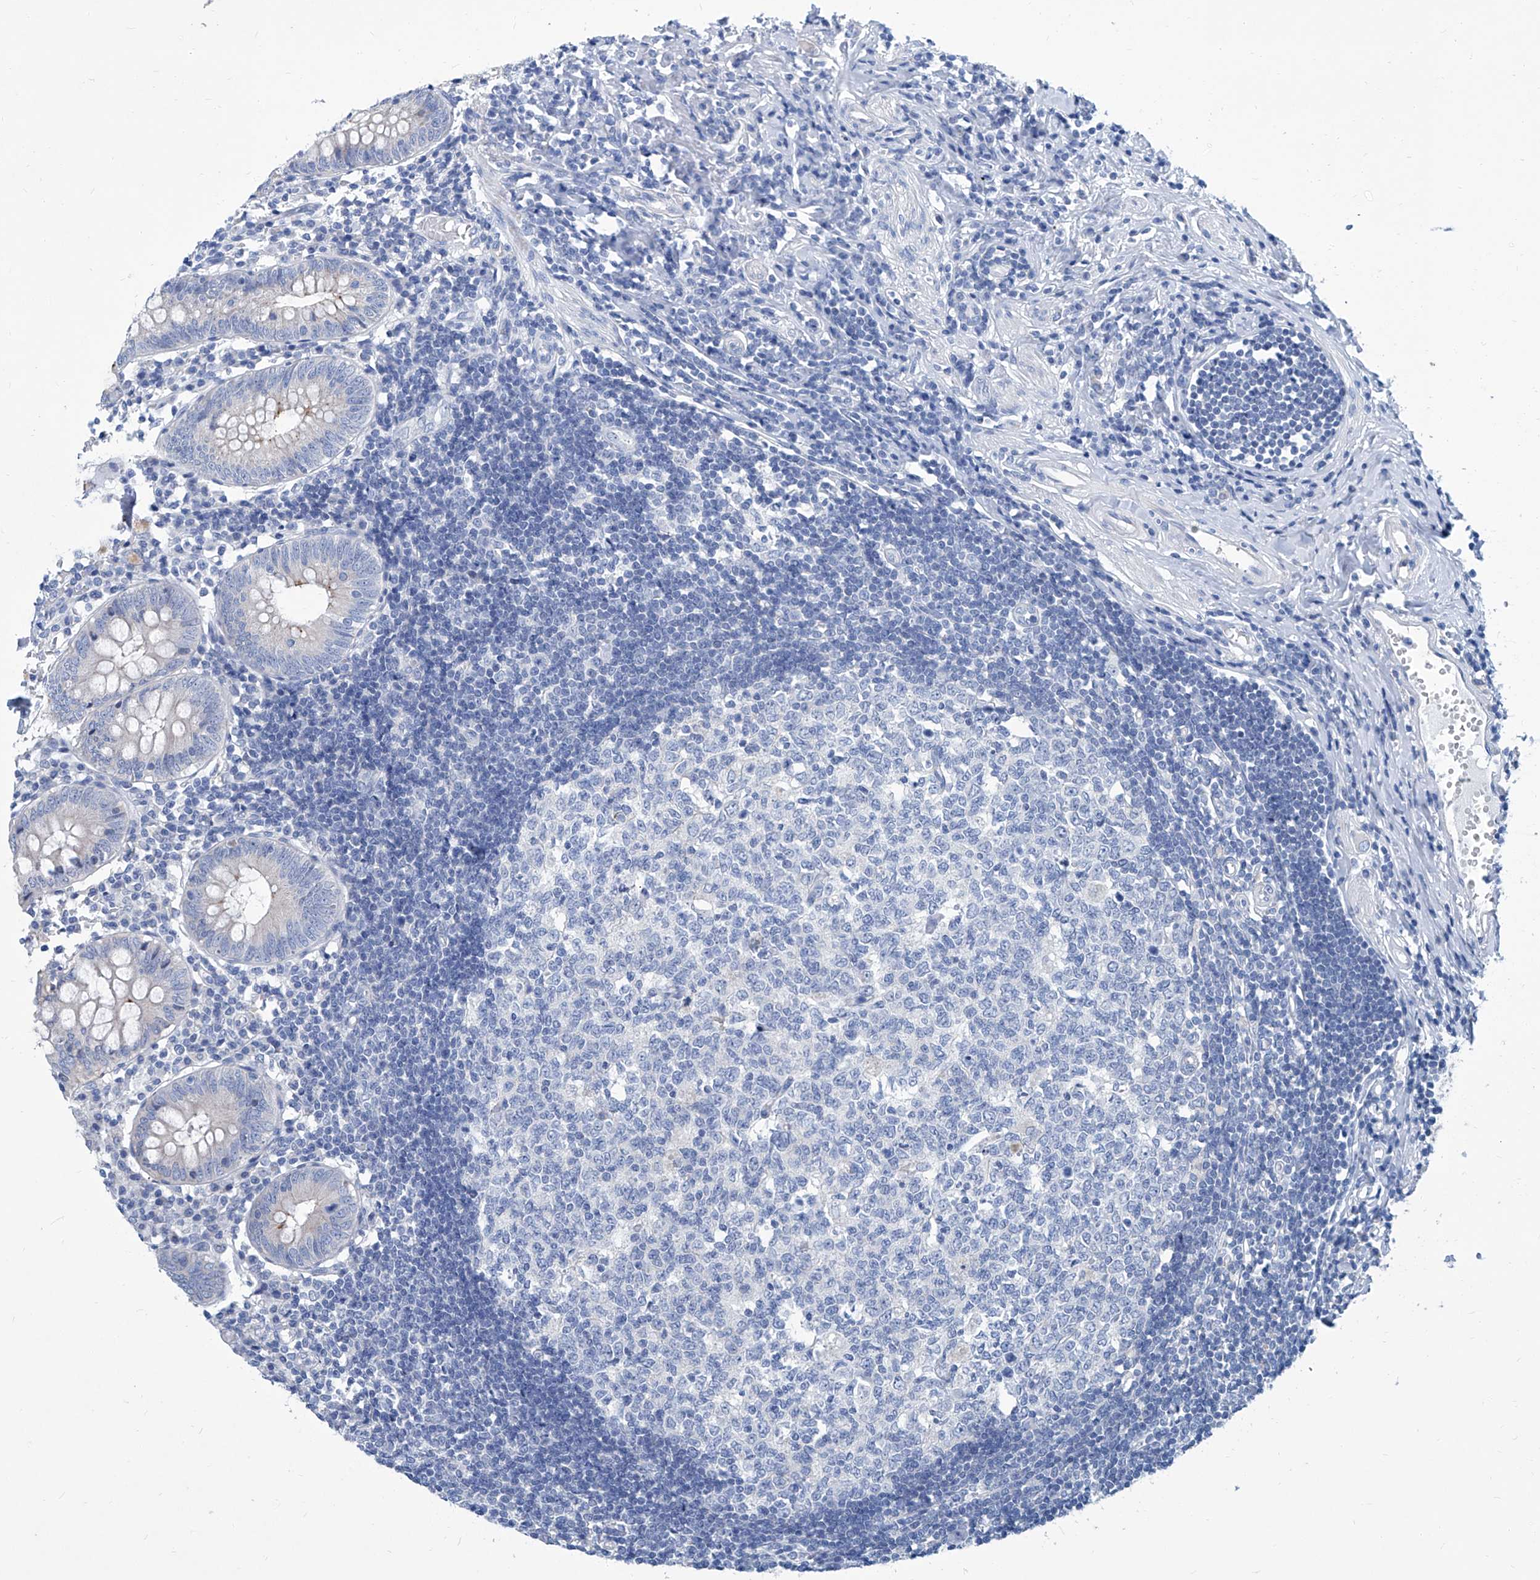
{"staining": {"intensity": "weak", "quantity": "<25%", "location": "cytoplasmic/membranous"}, "tissue": "appendix", "cell_type": "Glandular cells", "image_type": "normal", "snomed": [{"axis": "morphology", "description": "Normal tissue, NOS"}, {"axis": "topography", "description": "Appendix"}], "caption": "Immunohistochemical staining of normal human appendix exhibits no significant expression in glandular cells. (DAB immunohistochemistry (IHC) visualized using brightfield microscopy, high magnification).", "gene": "ZNF519", "patient": {"sex": "female", "age": 54}}